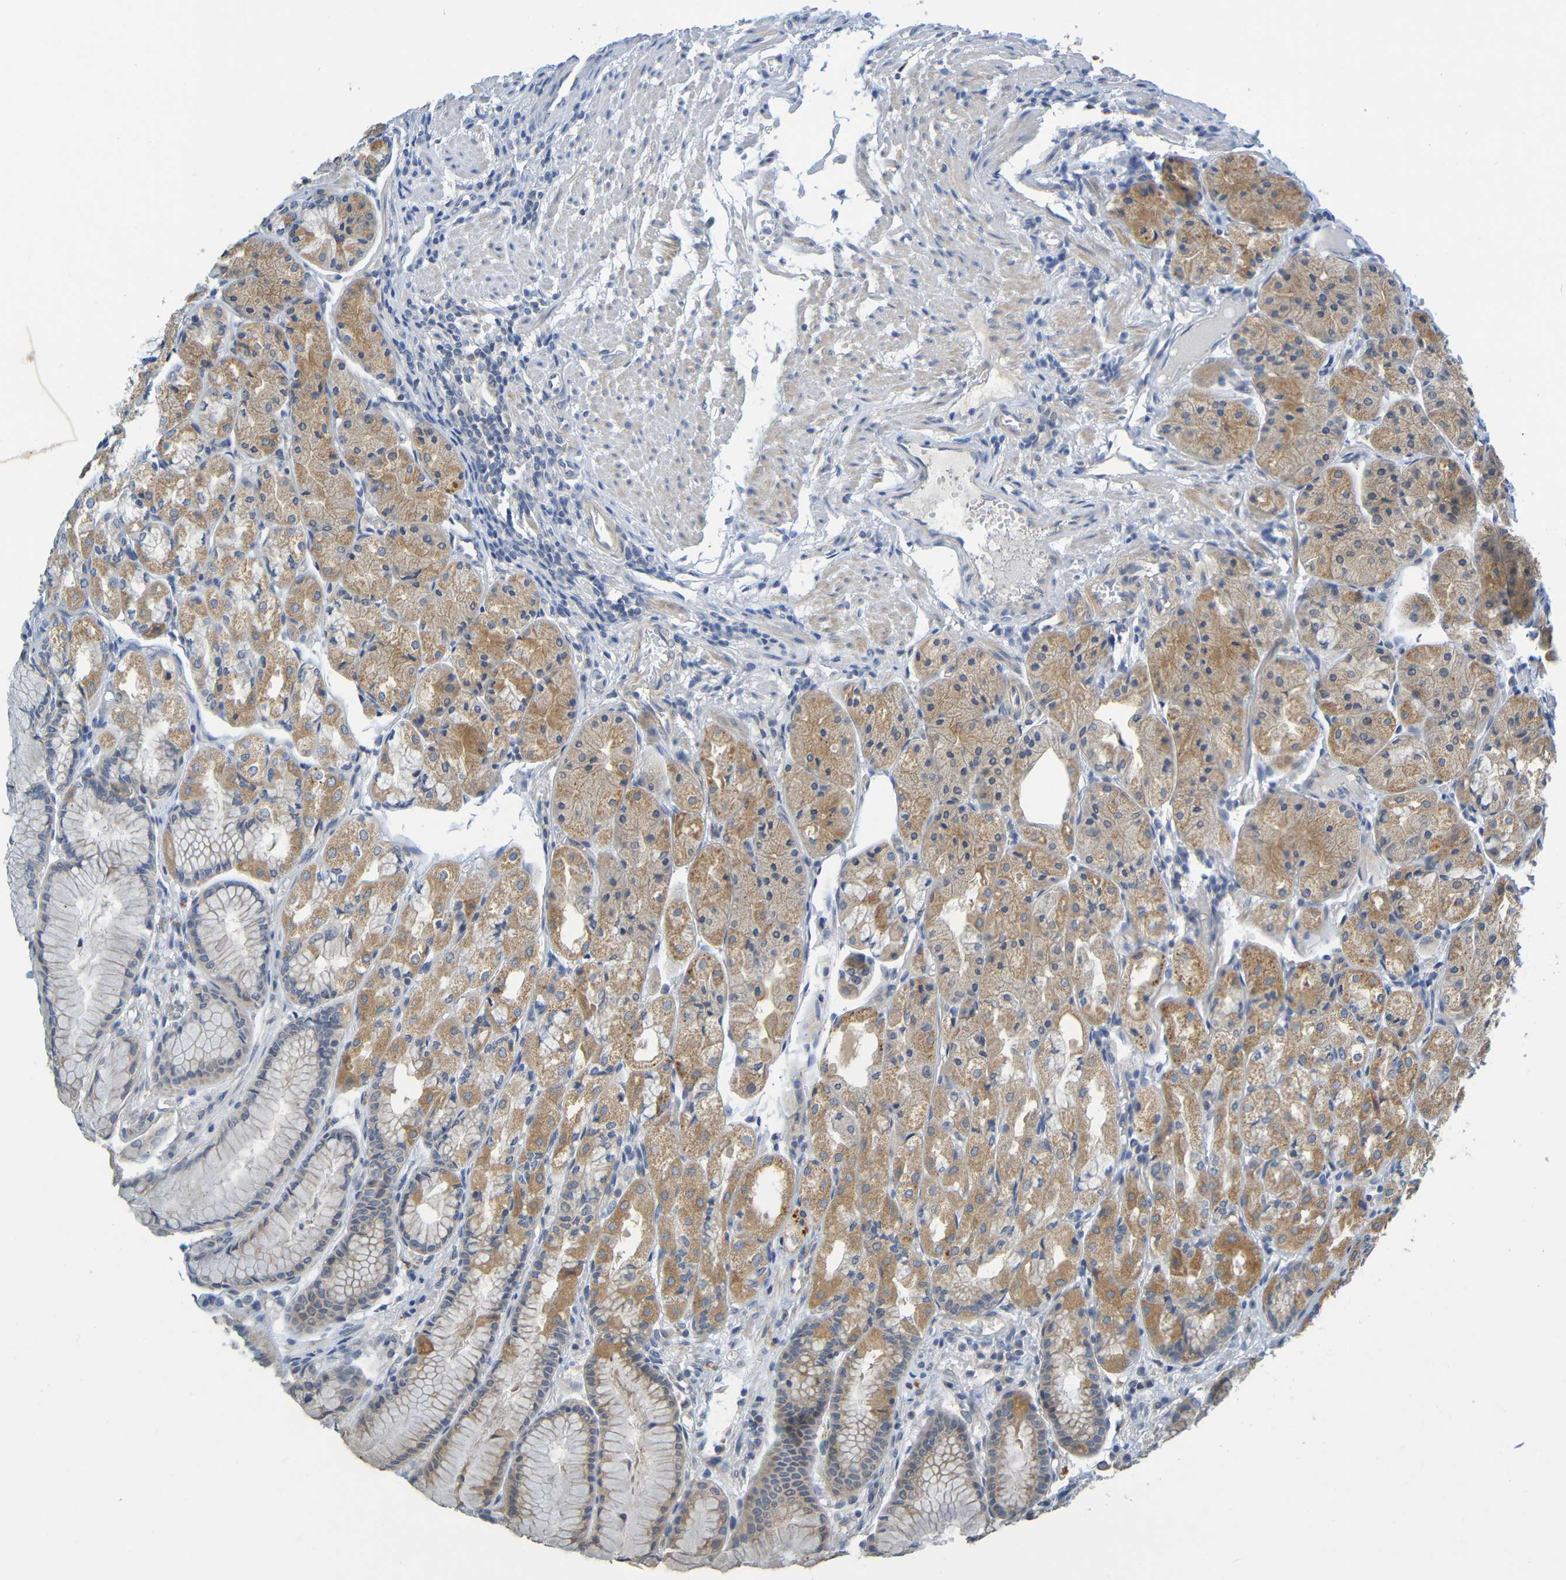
{"staining": {"intensity": "moderate", "quantity": ">75%", "location": "cytoplasmic/membranous"}, "tissue": "stomach", "cell_type": "Glandular cells", "image_type": "normal", "snomed": [{"axis": "morphology", "description": "Normal tissue, NOS"}, {"axis": "topography", "description": "Stomach, upper"}], "caption": "Normal stomach shows moderate cytoplasmic/membranous staining in about >75% of glandular cells, visualized by immunohistochemistry. The staining was performed using DAB, with brown indicating positive protein expression. Nuclei are stained blue with hematoxylin.", "gene": "CYP4F2", "patient": {"sex": "male", "age": 72}}